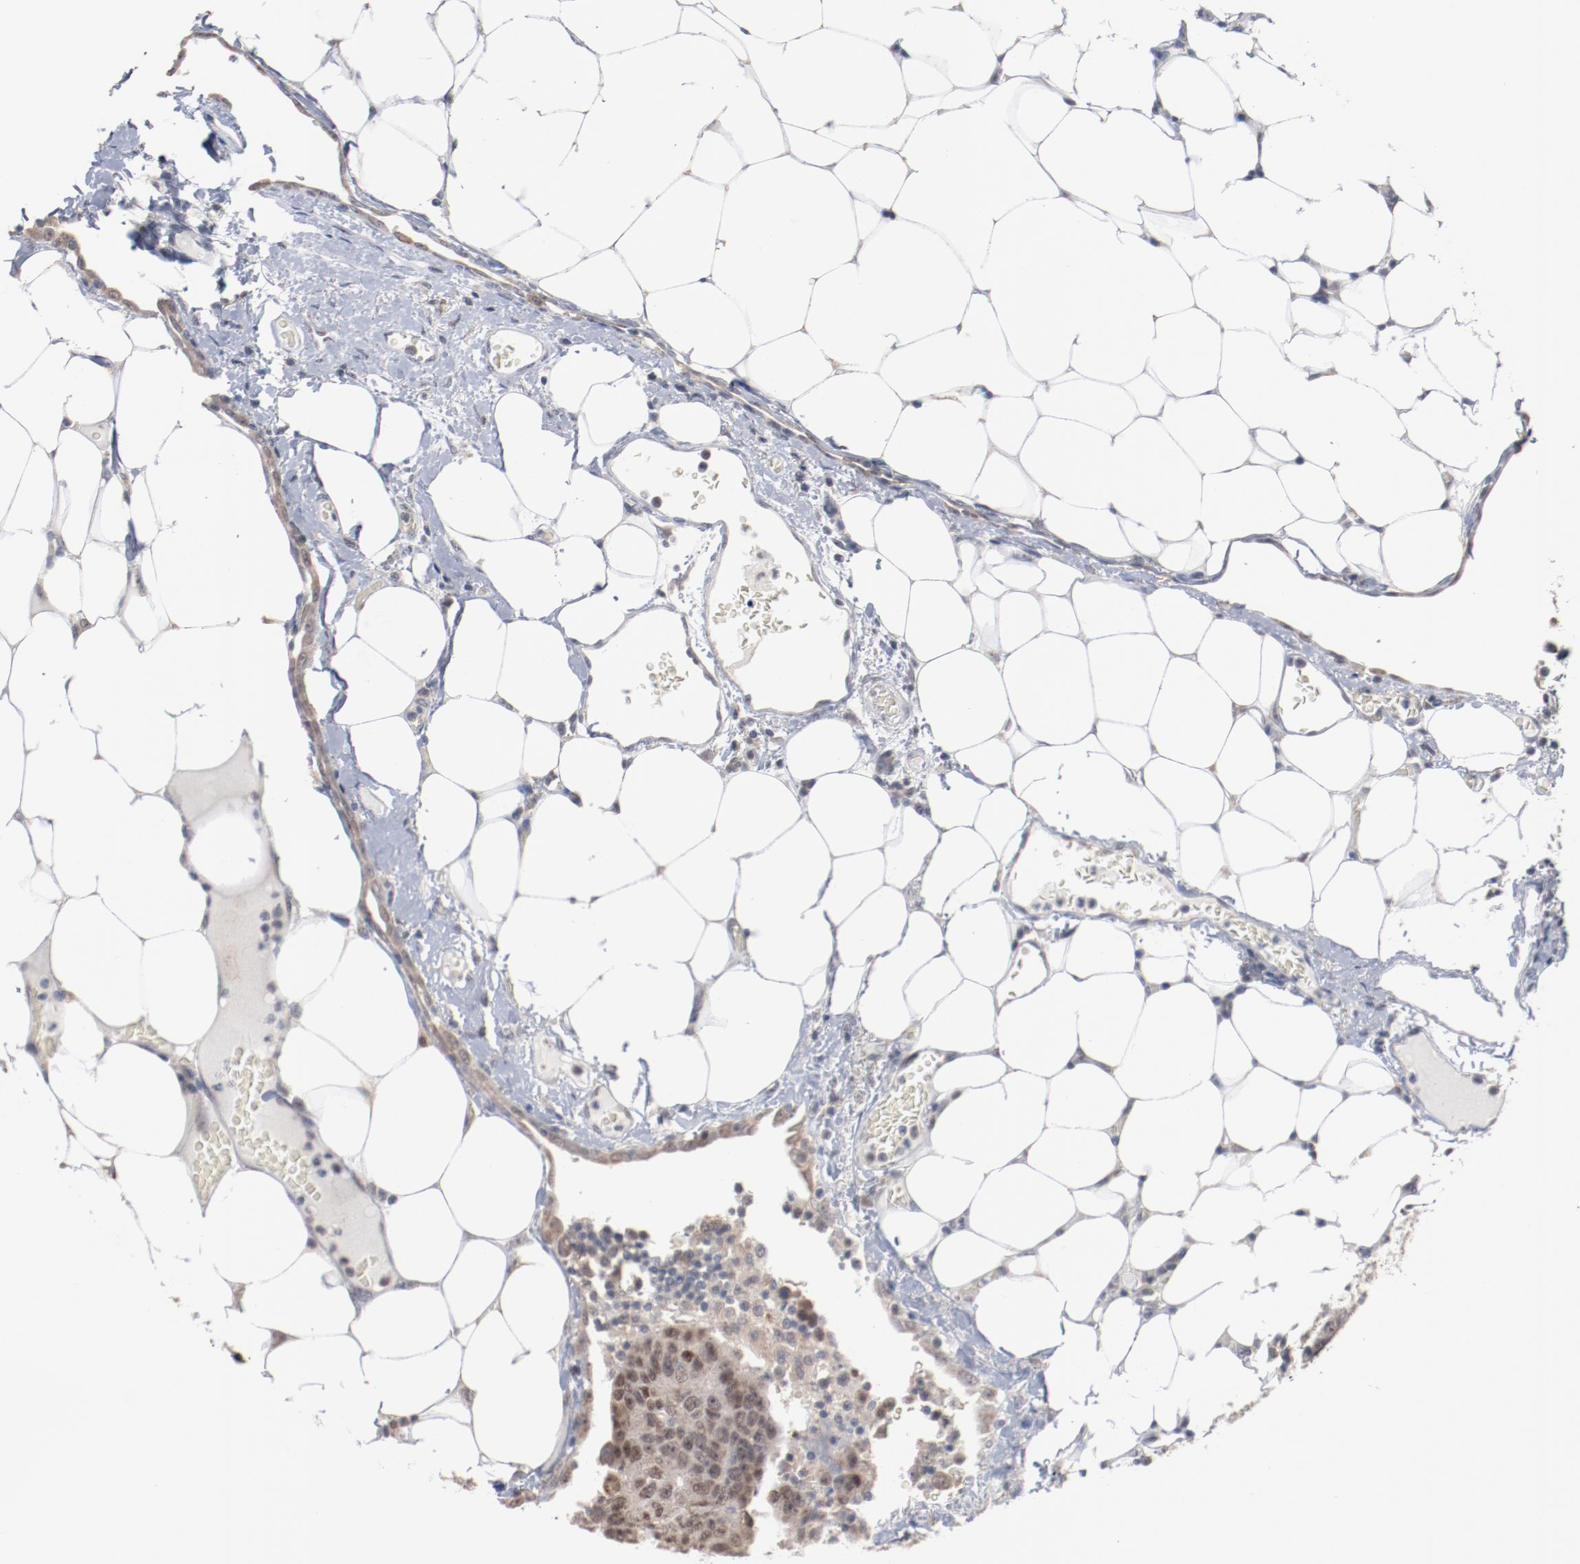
{"staining": {"intensity": "weak", "quantity": "25%-75%", "location": "nuclear"}, "tissue": "colorectal cancer", "cell_type": "Tumor cells", "image_type": "cancer", "snomed": [{"axis": "morphology", "description": "Adenocarcinoma, NOS"}, {"axis": "topography", "description": "Colon"}], "caption": "Human colorectal cancer stained with a brown dye exhibits weak nuclear positive positivity in approximately 25%-75% of tumor cells.", "gene": "ERICH1", "patient": {"sex": "female", "age": 86}}